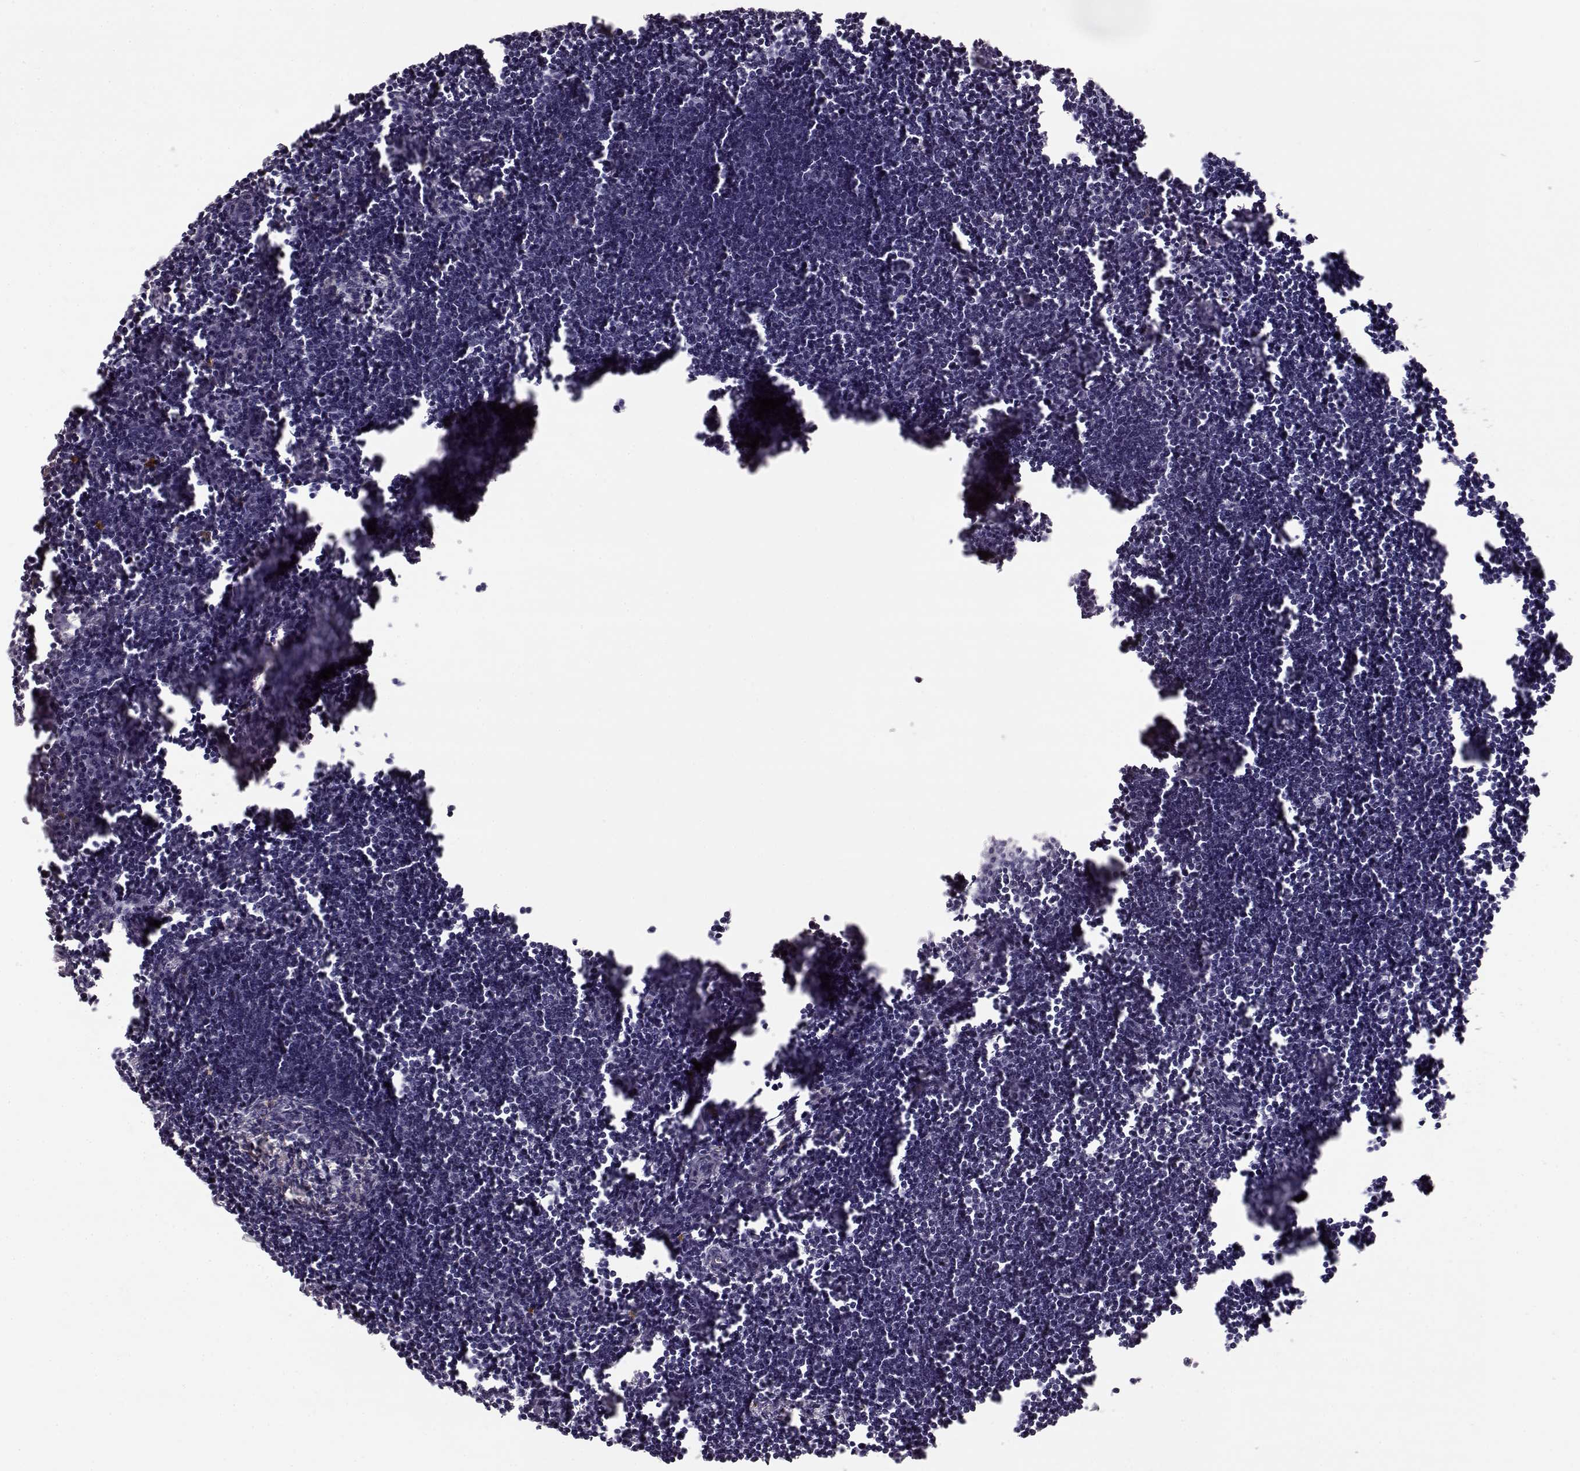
{"staining": {"intensity": "negative", "quantity": "none", "location": "none"}, "tissue": "lymph node", "cell_type": "Germinal center cells", "image_type": "normal", "snomed": [{"axis": "morphology", "description": "Normal tissue, NOS"}, {"axis": "topography", "description": "Lymph node"}], "caption": "Lymph node stained for a protein using immunohistochemistry (IHC) exhibits no positivity germinal center cells.", "gene": "GHR", "patient": {"sex": "male", "age": 55}}